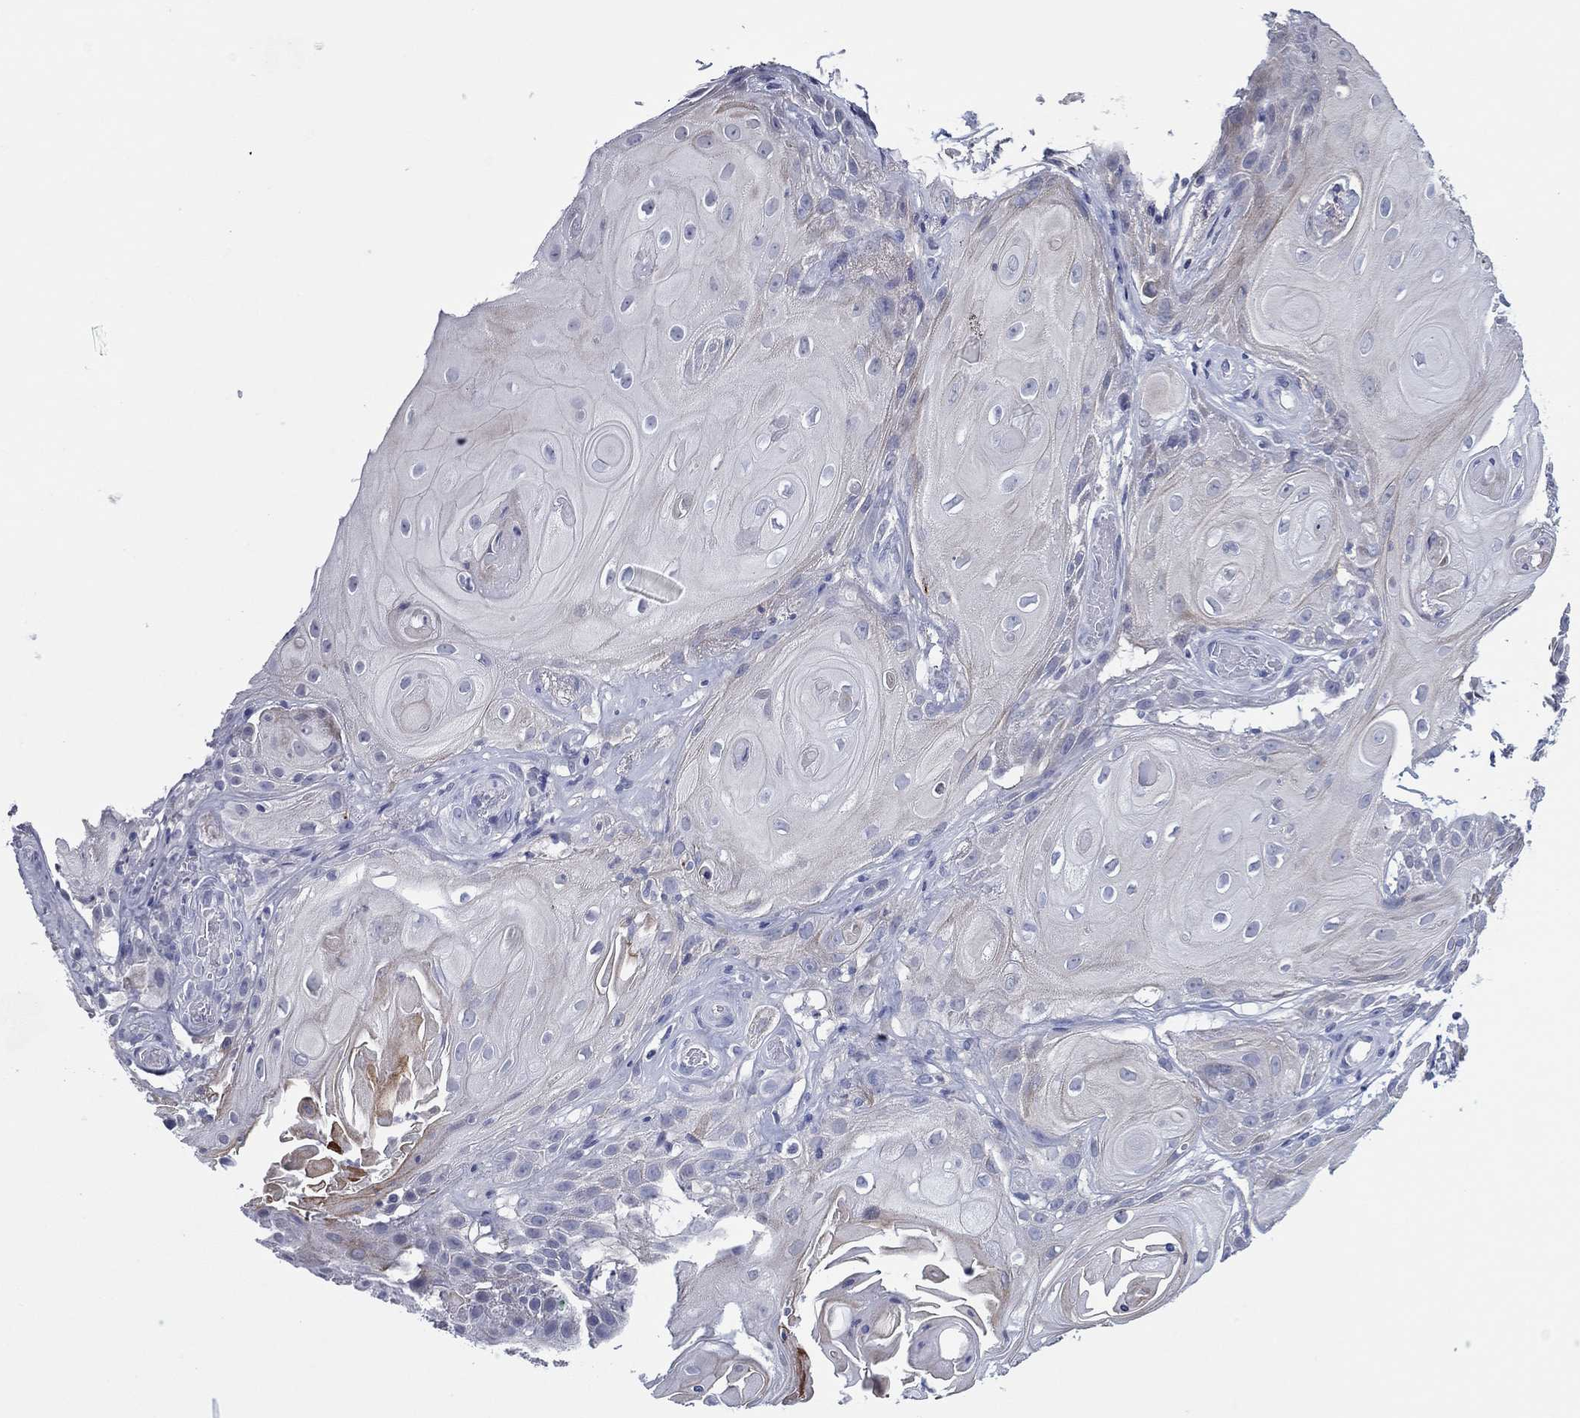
{"staining": {"intensity": "negative", "quantity": "none", "location": "none"}, "tissue": "skin cancer", "cell_type": "Tumor cells", "image_type": "cancer", "snomed": [{"axis": "morphology", "description": "Squamous cell carcinoma, NOS"}, {"axis": "topography", "description": "Skin"}], "caption": "This is a image of IHC staining of squamous cell carcinoma (skin), which shows no expression in tumor cells.", "gene": "TRIM31", "patient": {"sex": "male", "age": 62}}